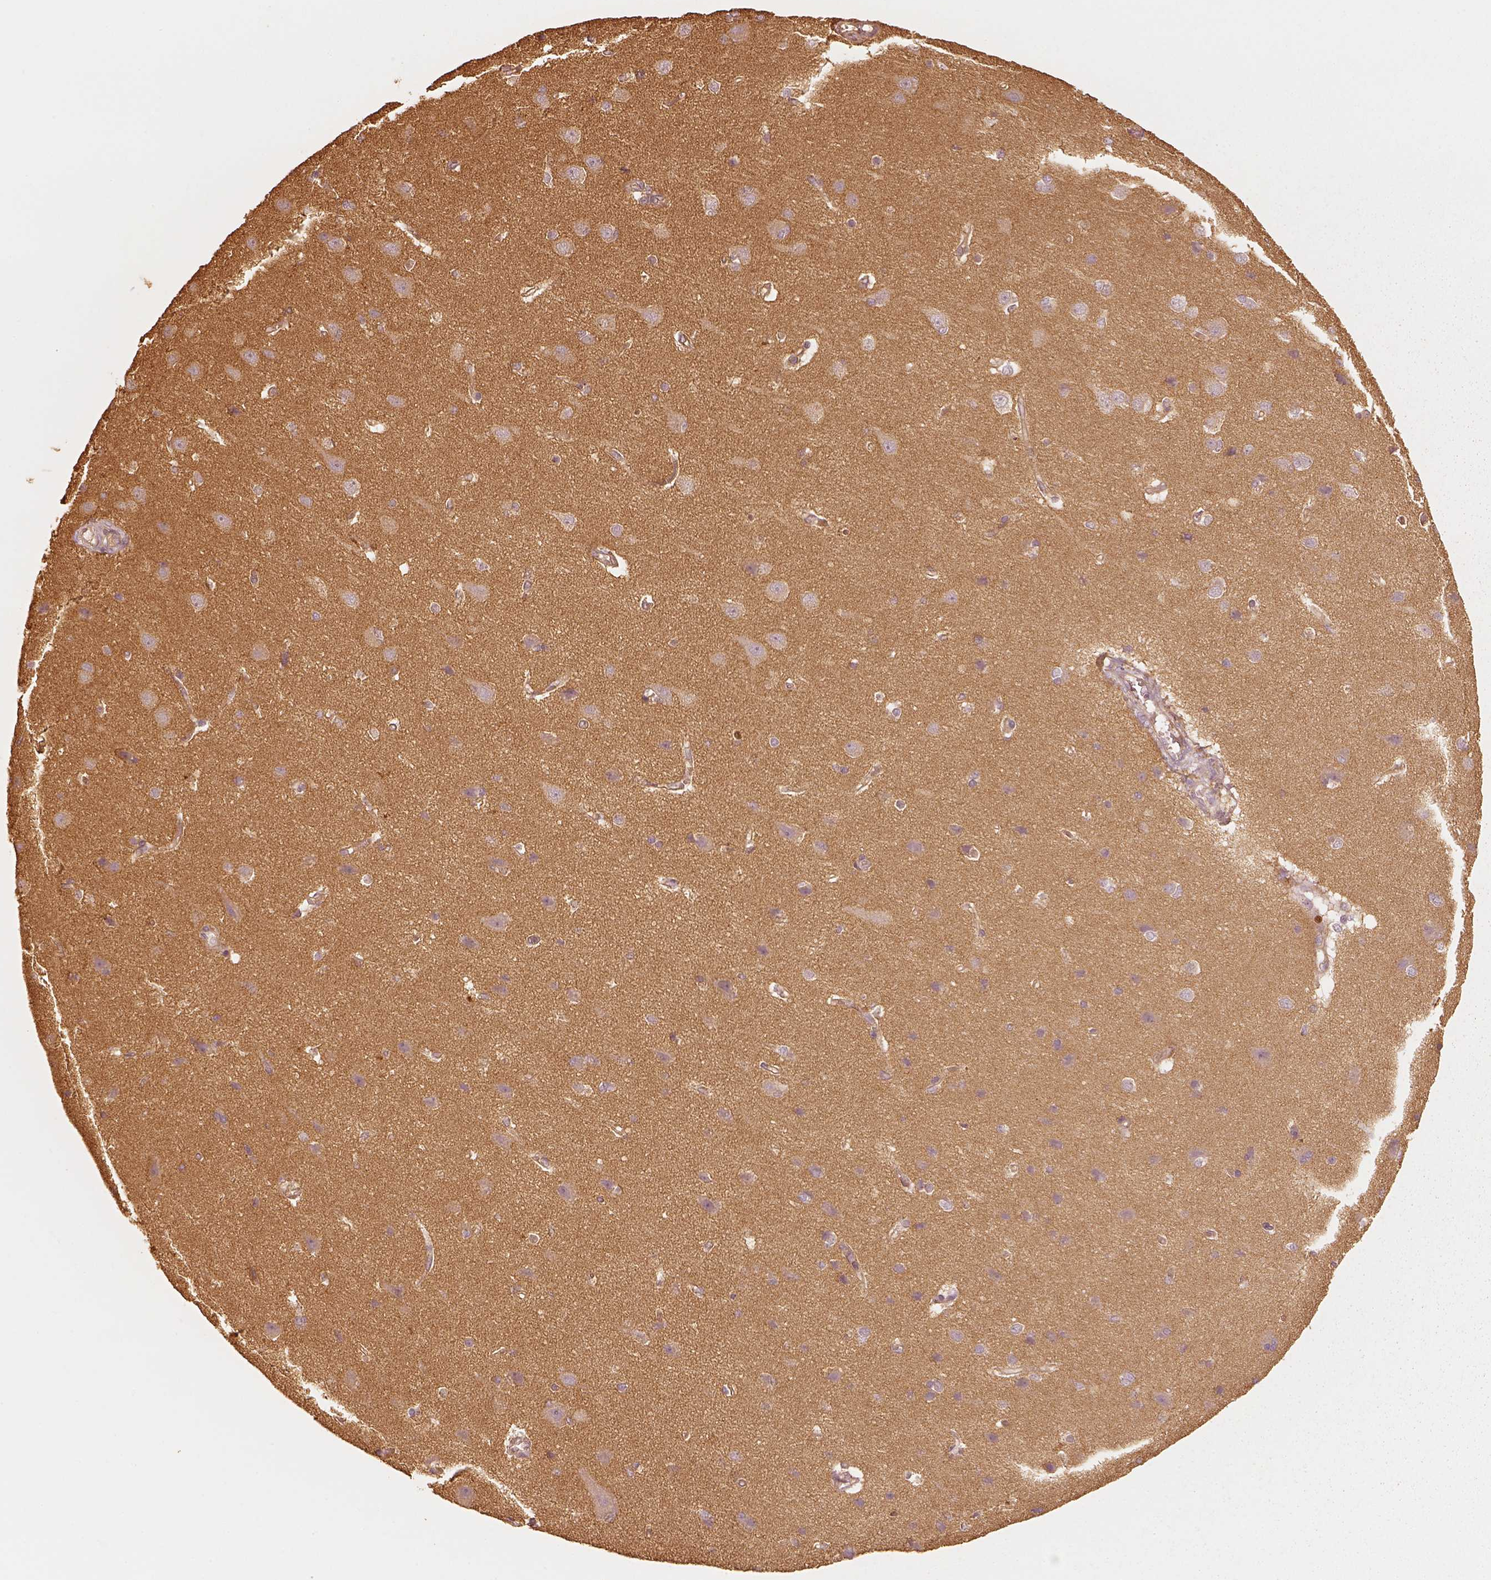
{"staining": {"intensity": "negative", "quantity": "none", "location": "none"}, "tissue": "cerebral cortex", "cell_type": "Endothelial cells", "image_type": "normal", "snomed": [{"axis": "morphology", "description": "Normal tissue, NOS"}, {"axis": "topography", "description": "Cerebral cortex"}], "caption": "Immunohistochemical staining of normal human cerebral cortex demonstrates no significant positivity in endothelial cells.", "gene": "WDR7", "patient": {"sex": "male", "age": 37}}